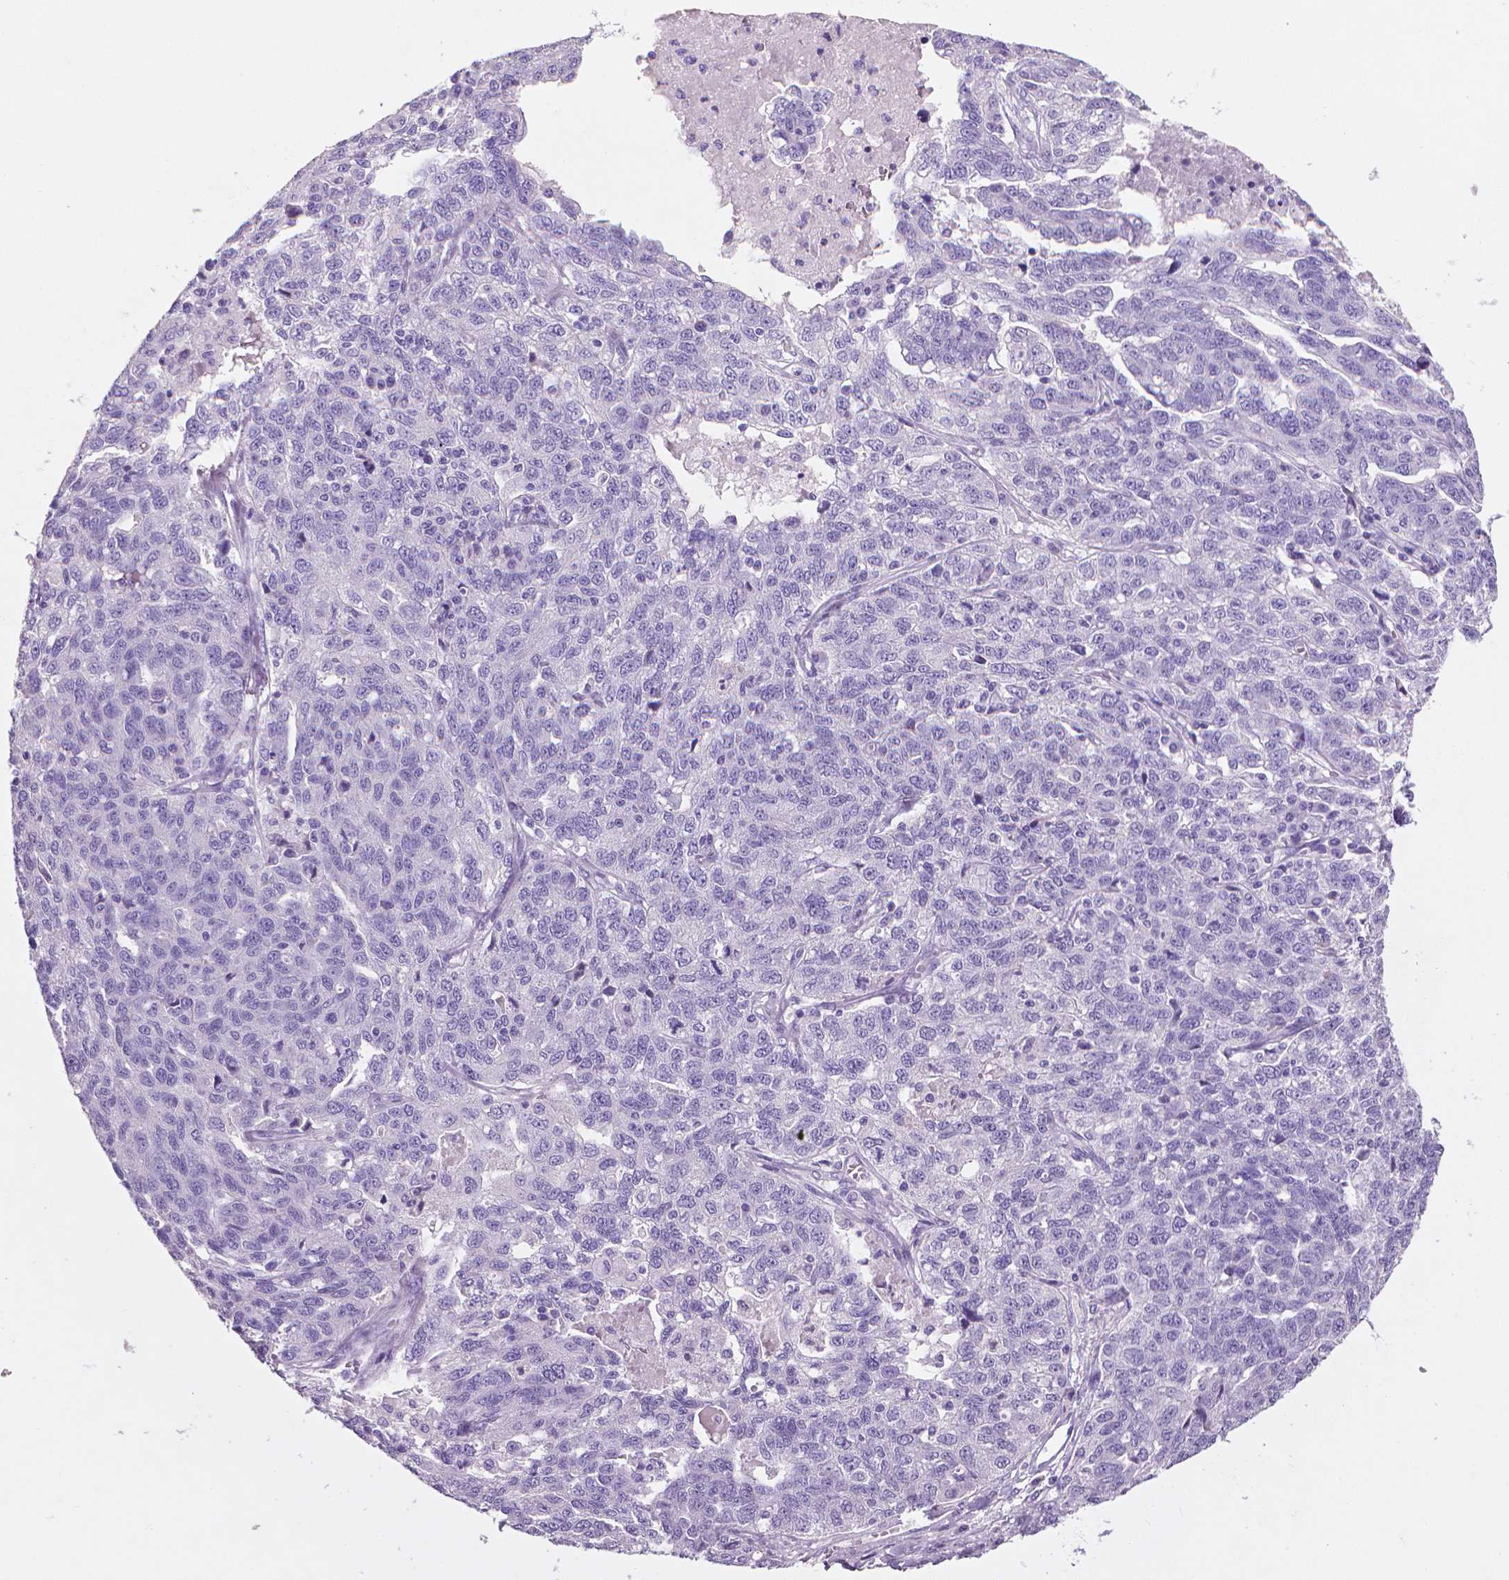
{"staining": {"intensity": "negative", "quantity": "none", "location": "none"}, "tissue": "ovarian cancer", "cell_type": "Tumor cells", "image_type": "cancer", "snomed": [{"axis": "morphology", "description": "Cystadenocarcinoma, serous, NOS"}, {"axis": "topography", "description": "Ovary"}], "caption": "DAB immunohistochemical staining of human ovarian serous cystadenocarcinoma shows no significant expression in tumor cells. (DAB immunohistochemistry, high magnification).", "gene": "XPNPEP2", "patient": {"sex": "female", "age": 71}}